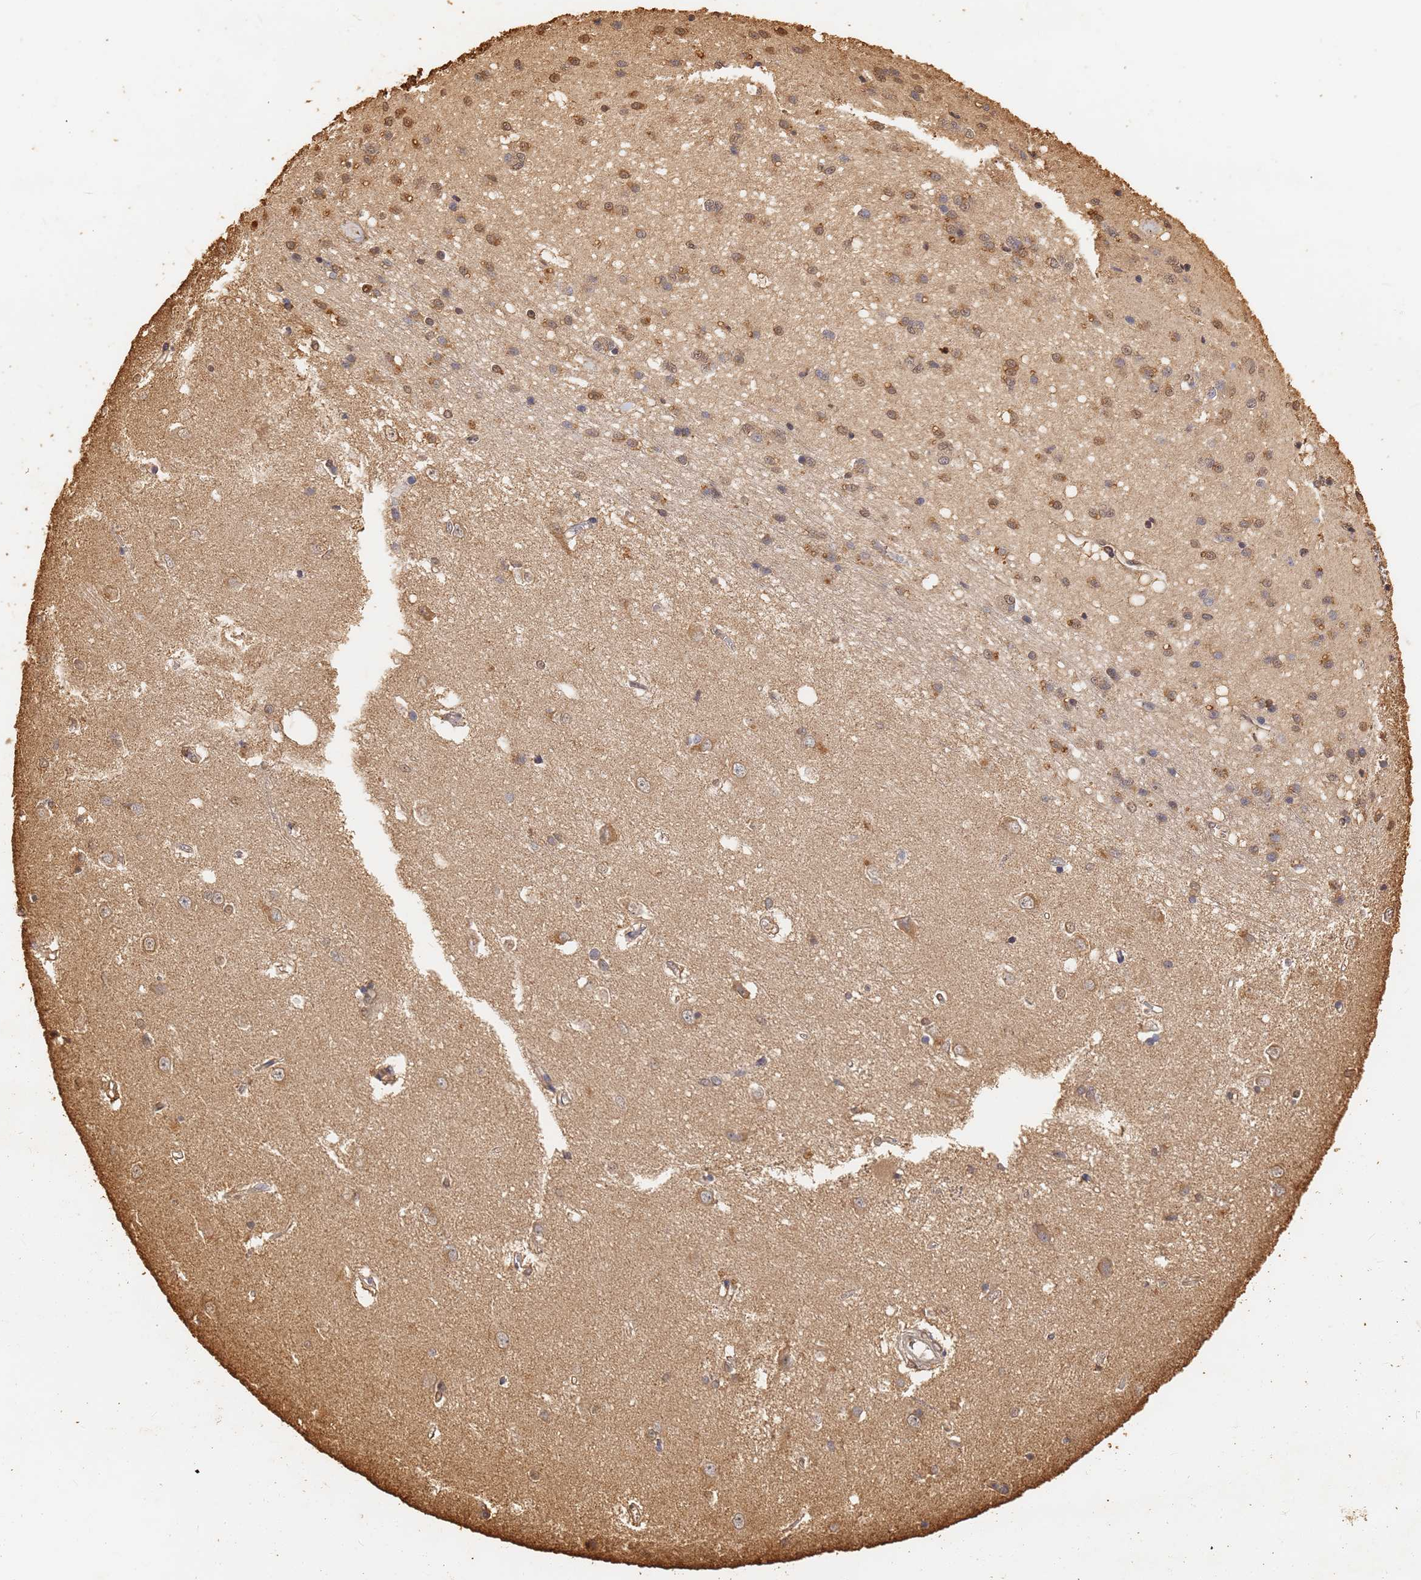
{"staining": {"intensity": "moderate", "quantity": ">75%", "location": "cytoplasmic/membranous"}, "tissue": "caudate", "cell_type": "Glial cells", "image_type": "normal", "snomed": [{"axis": "morphology", "description": "Normal tissue, NOS"}, {"axis": "topography", "description": "Lateral ventricle wall"}], "caption": "A high-resolution histopathology image shows IHC staining of unremarkable caudate, which exhibits moderate cytoplasmic/membranous positivity in approximately >75% of glial cells.", "gene": "JAK2", "patient": {"sex": "male", "age": 37}}